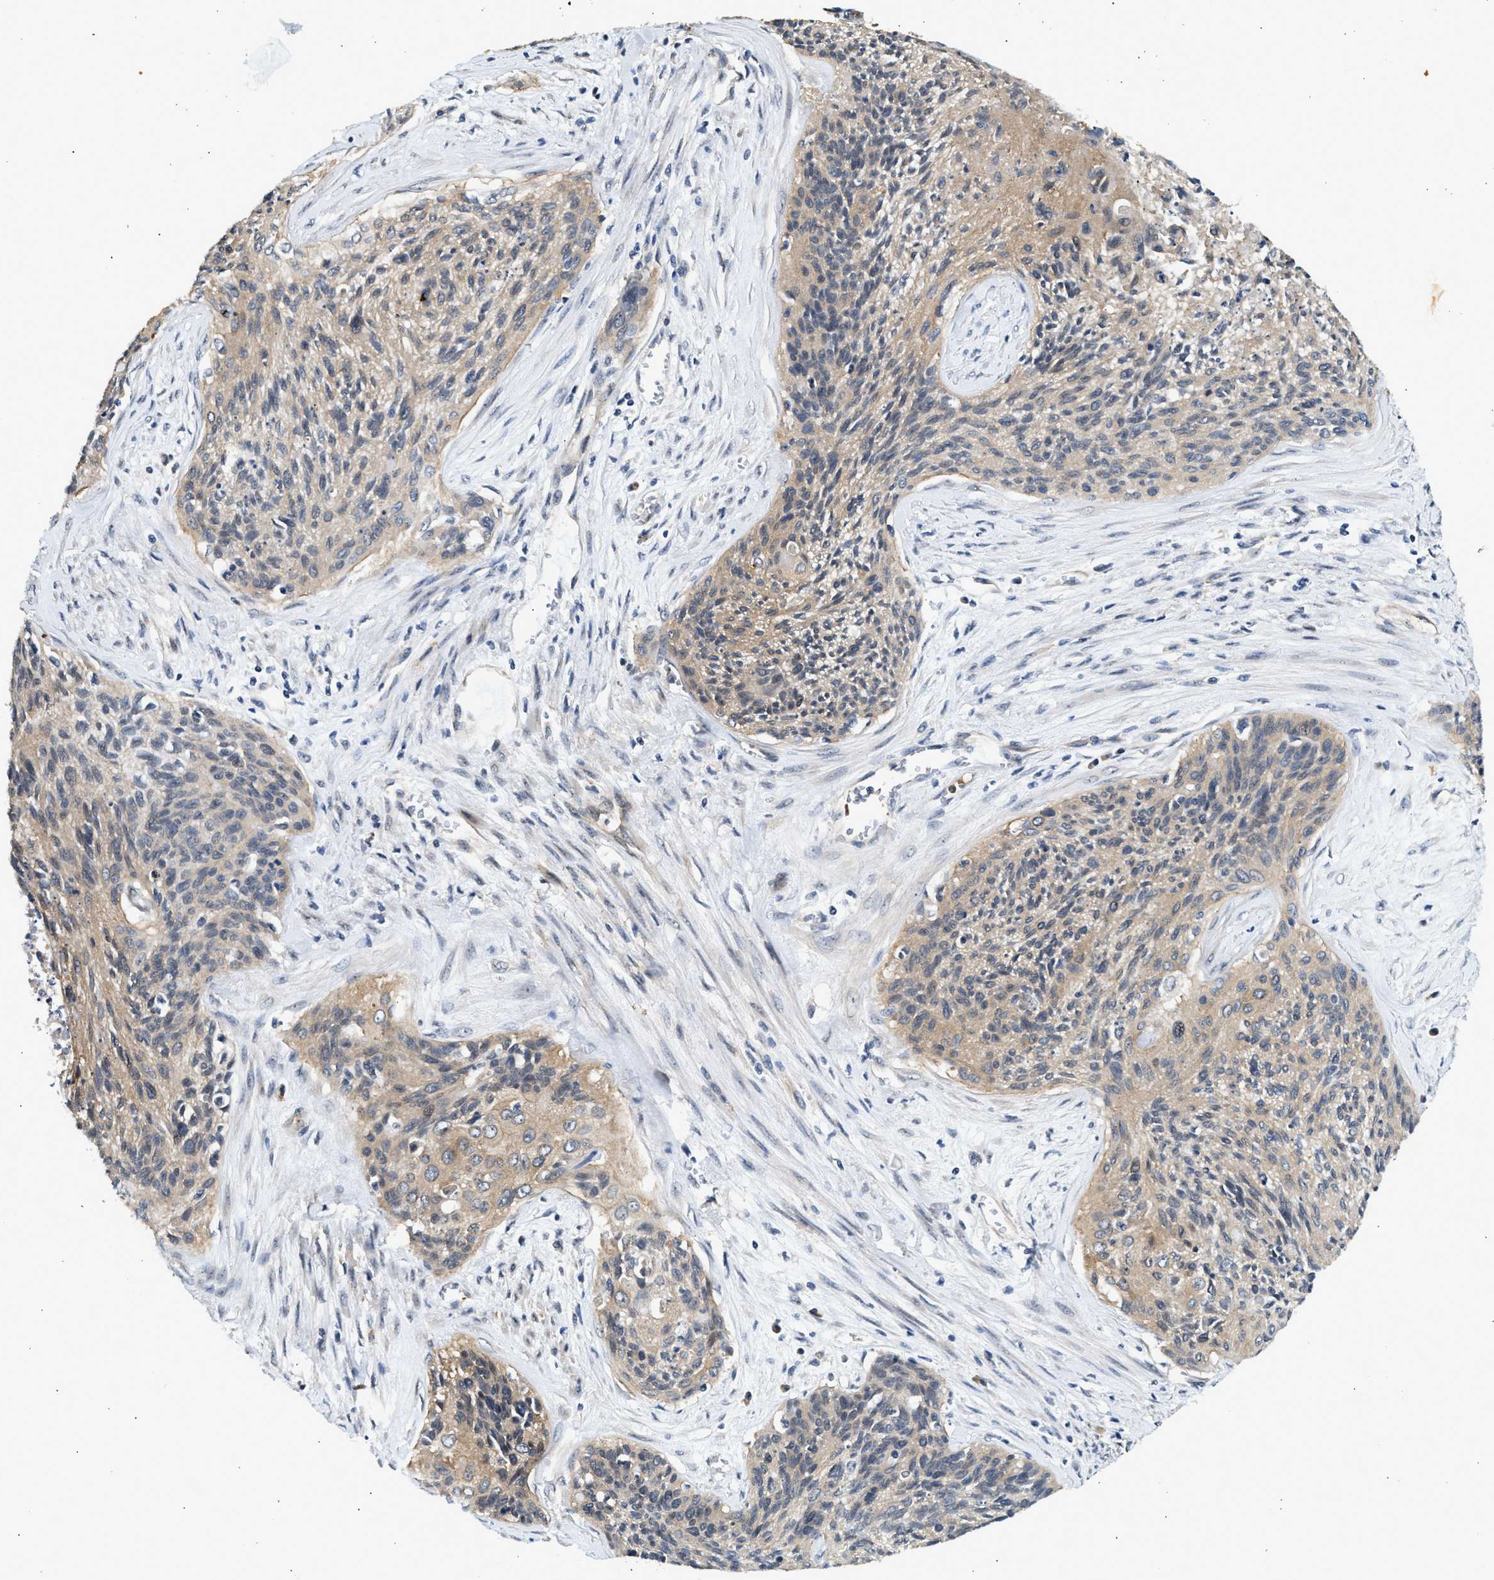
{"staining": {"intensity": "weak", "quantity": "25%-75%", "location": "cytoplasmic/membranous"}, "tissue": "cervical cancer", "cell_type": "Tumor cells", "image_type": "cancer", "snomed": [{"axis": "morphology", "description": "Squamous cell carcinoma, NOS"}, {"axis": "topography", "description": "Cervix"}], "caption": "Cervical cancer (squamous cell carcinoma) tissue exhibits weak cytoplasmic/membranous expression in approximately 25%-75% of tumor cells, visualized by immunohistochemistry. The staining is performed using DAB (3,3'-diaminobenzidine) brown chromogen to label protein expression. The nuclei are counter-stained blue using hematoxylin.", "gene": "DUSP14", "patient": {"sex": "female", "age": 55}}